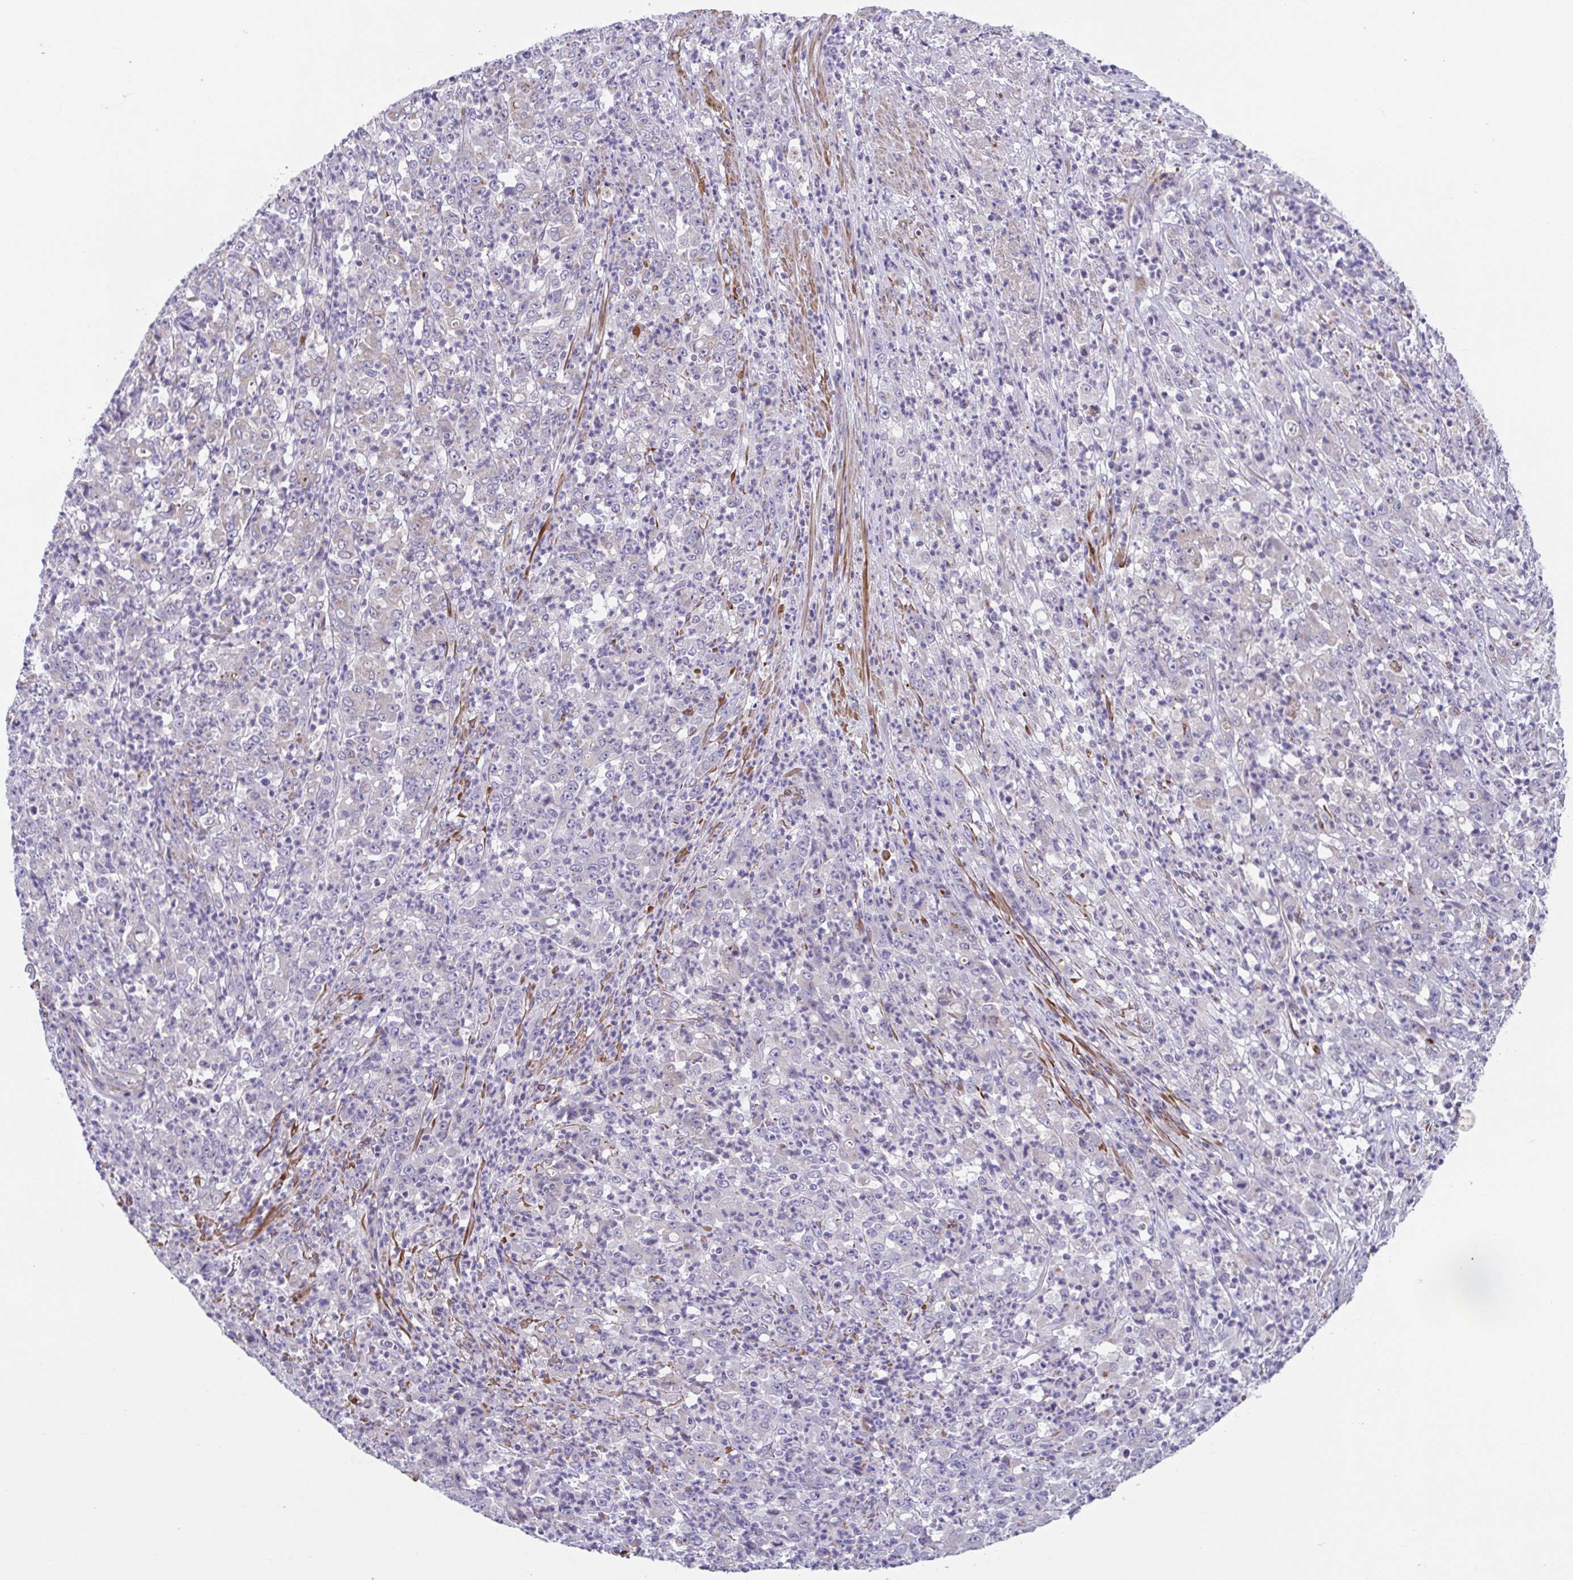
{"staining": {"intensity": "weak", "quantity": "<25%", "location": "cytoplasmic/membranous"}, "tissue": "stomach cancer", "cell_type": "Tumor cells", "image_type": "cancer", "snomed": [{"axis": "morphology", "description": "Adenocarcinoma, NOS"}, {"axis": "topography", "description": "Stomach, lower"}], "caption": "Immunohistochemical staining of human stomach adenocarcinoma displays no significant positivity in tumor cells.", "gene": "COL17A1", "patient": {"sex": "female", "age": 71}}